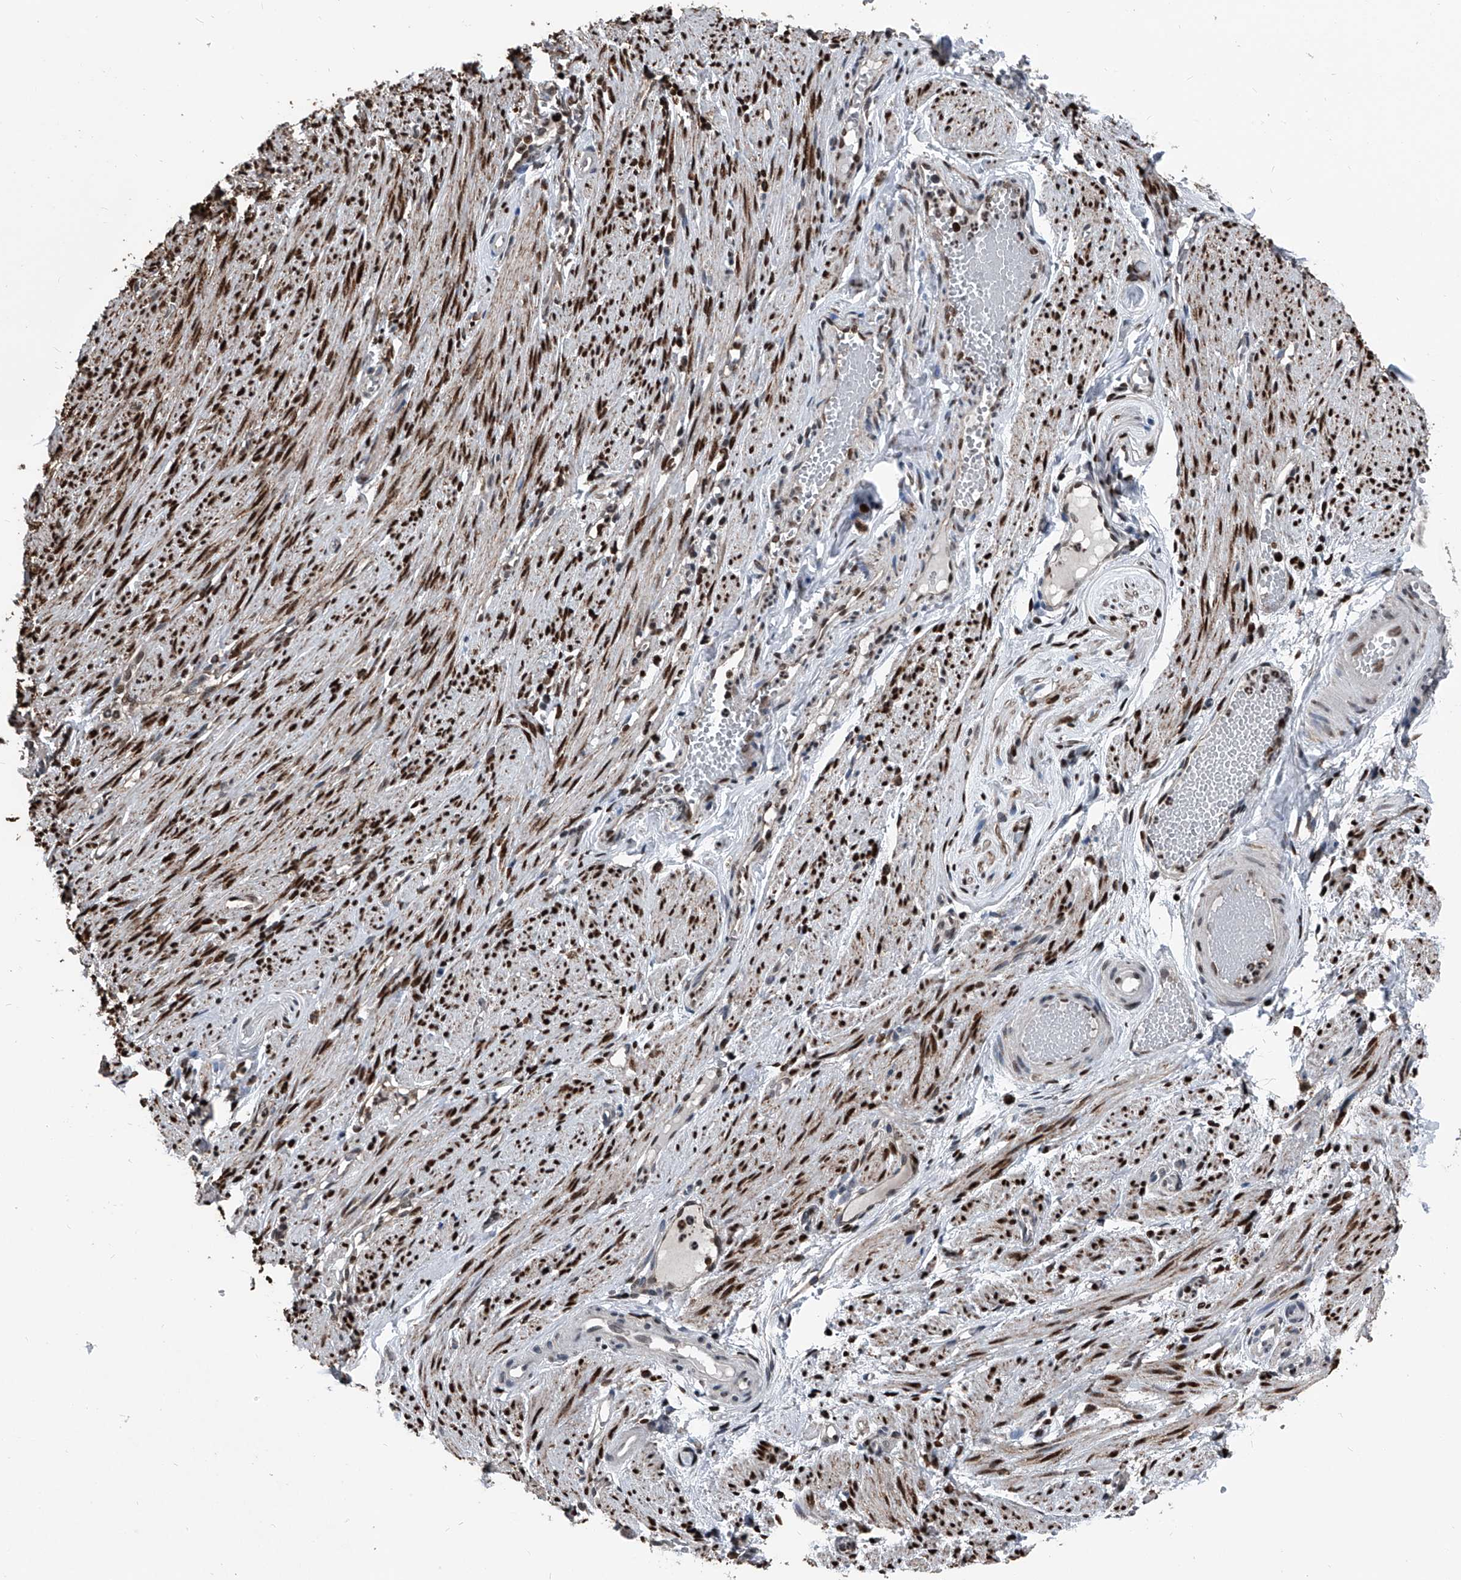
{"staining": {"intensity": "strong", "quantity": ">75%", "location": "nuclear"}, "tissue": "adipose tissue", "cell_type": "Adipocytes", "image_type": "normal", "snomed": [{"axis": "morphology", "description": "Normal tissue, NOS"}, {"axis": "topography", "description": "Smooth muscle"}, {"axis": "topography", "description": "Peripheral nerve tissue"}], "caption": "Protein staining of benign adipose tissue exhibits strong nuclear positivity in about >75% of adipocytes.", "gene": "FKBP5", "patient": {"sex": "female", "age": 39}}